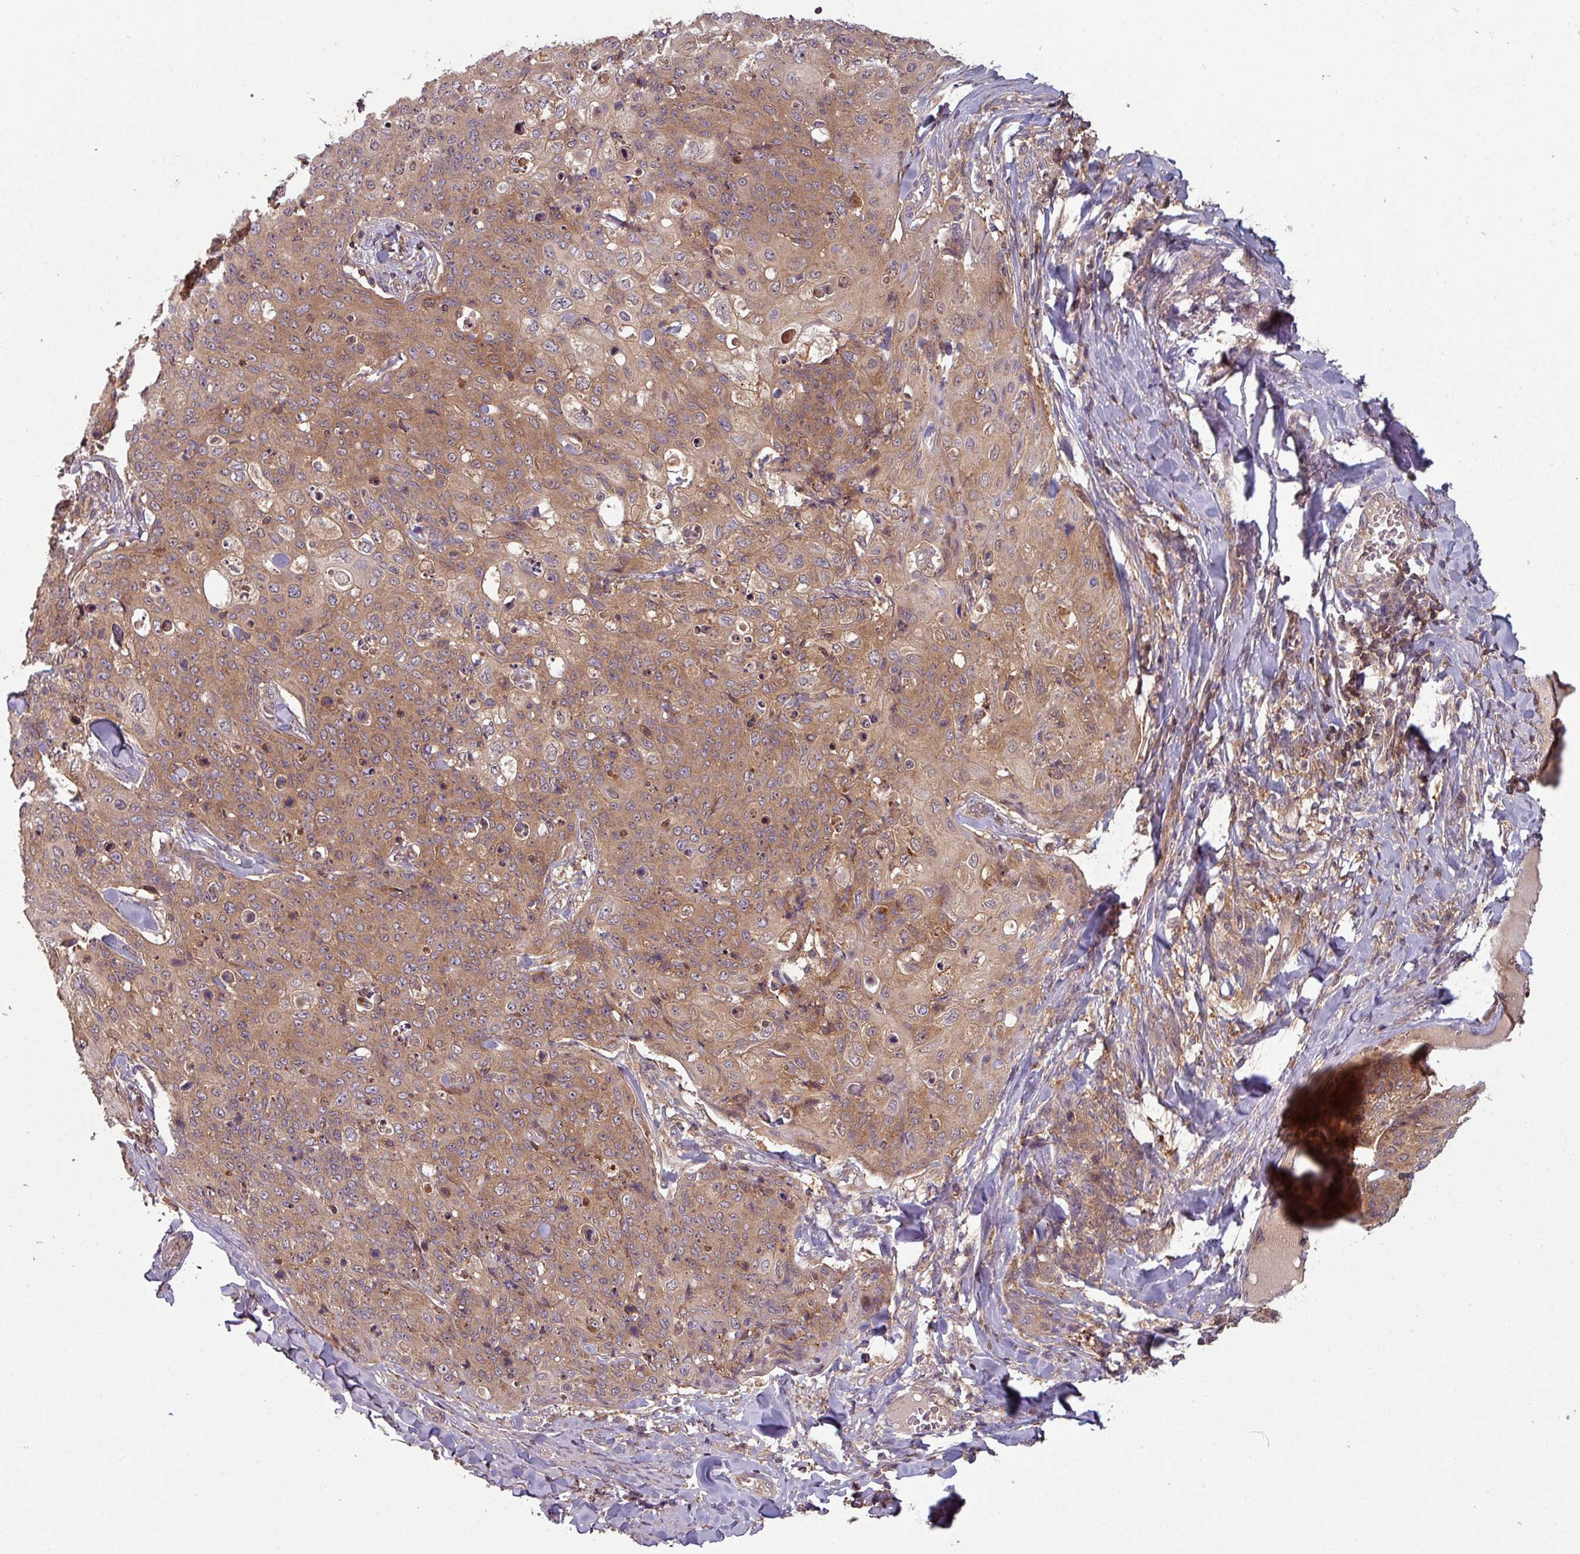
{"staining": {"intensity": "moderate", "quantity": ">75%", "location": "cytoplasmic/membranous"}, "tissue": "skin cancer", "cell_type": "Tumor cells", "image_type": "cancer", "snomed": [{"axis": "morphology", "description": "Squamous cell carcinoma, NOS"}, {"axis": "topography", "description": "Skin"}, {"axis": "topography", "description": "Vulva"}], "caption": "Protein expression analysis of squamous cell carcinoma (skin) displays moderate cytoplasmic/membranous staining in about >75% of tumor cells. (IHC, brightfield microscopy, high magnification).", "gene": "GSKIP", "patient": {"sex": "female", "age": 85}}